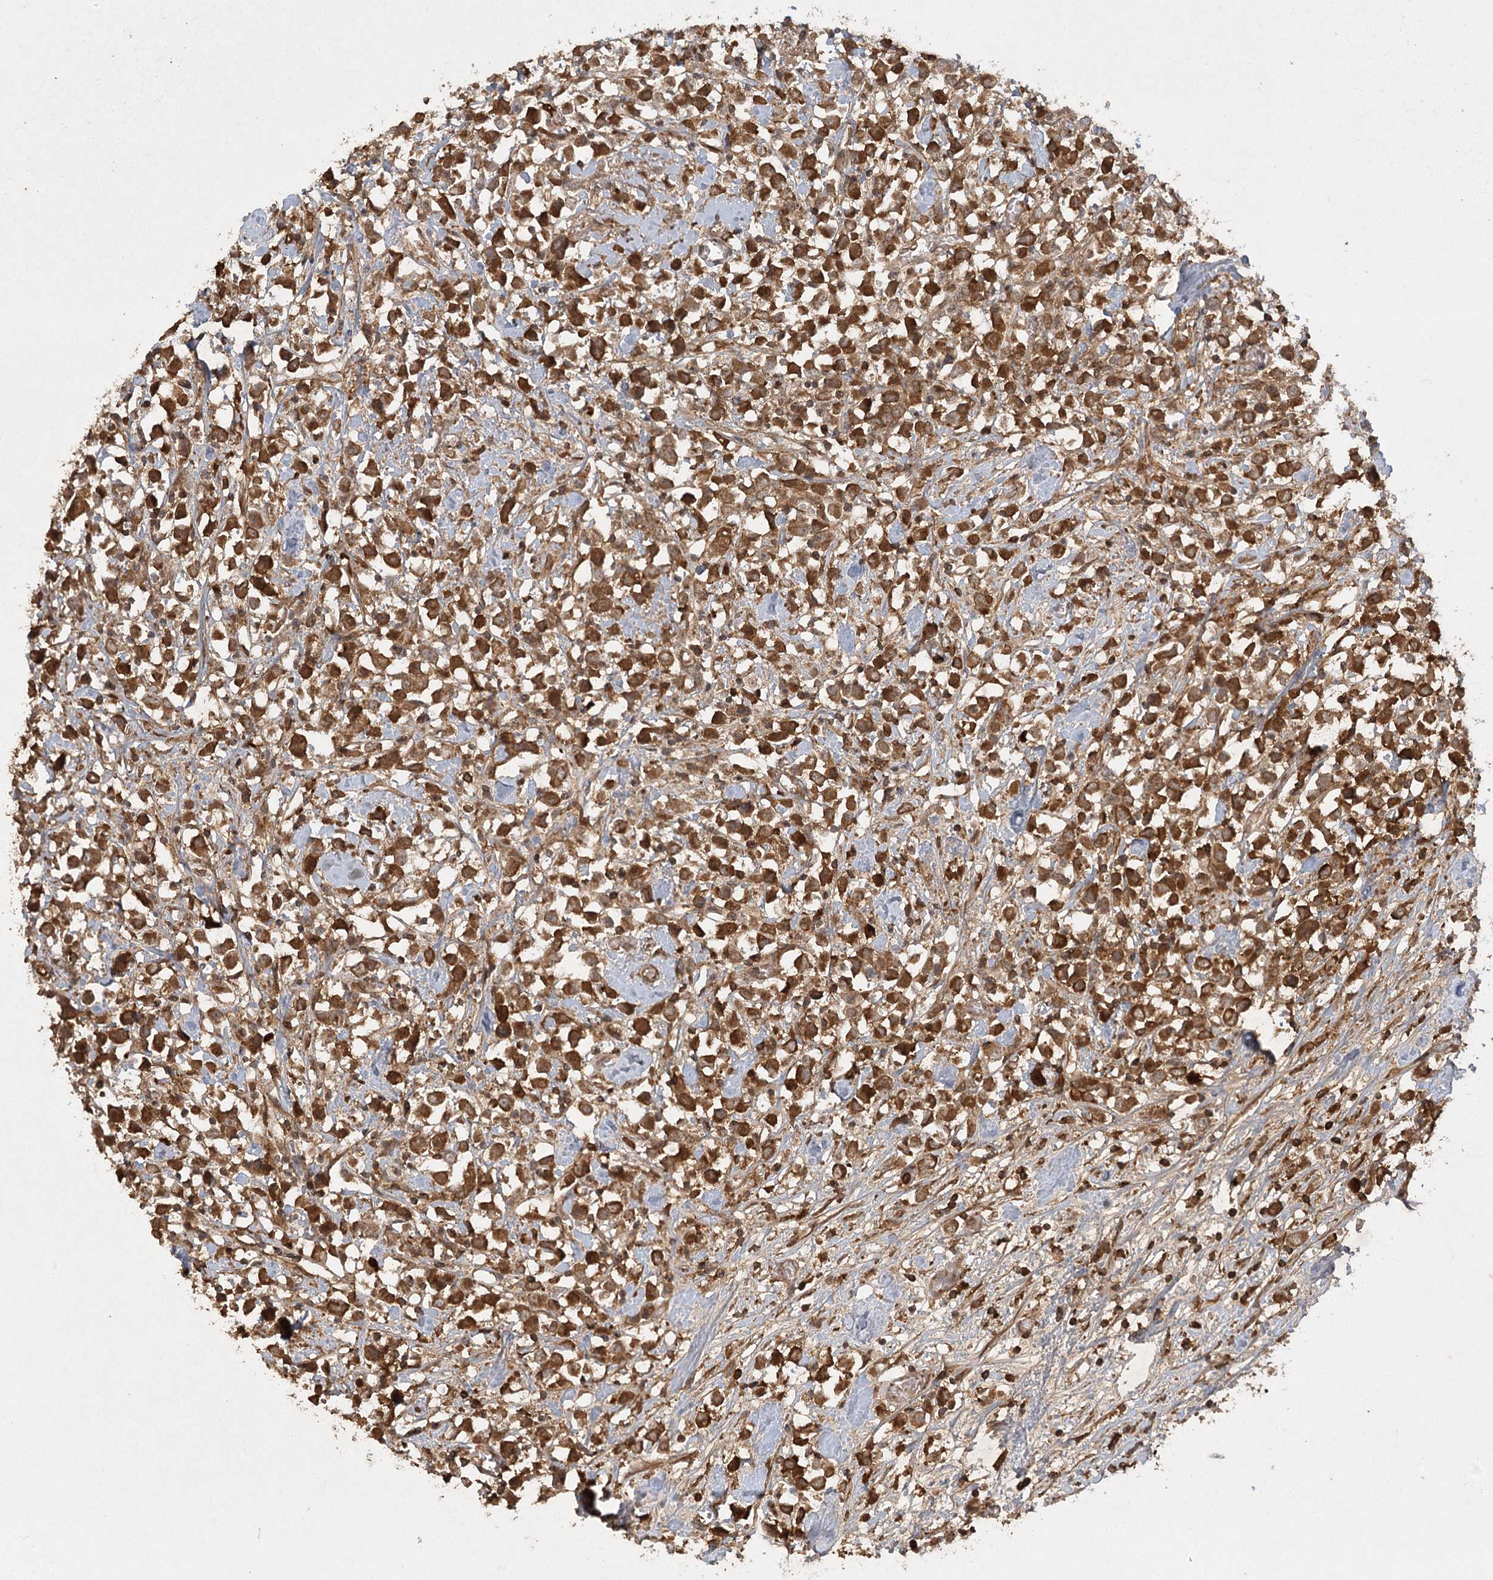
{"staining": {"intensity": "moderate", "quantity": ">75%", "location": "cytoplasmic/membranous"}, "tissue": "breast cancer", "cell_type": "Tumor cells", "image_type": "cancer", "snomed": [{"axis": "morphology", "description": "Duct carcinoma"}, {"axis": "topography", "description": "Breast"}], "caption": "Protein expression analysis of breast cancer reveals moderate cytoplasmic/membranous staining in approximately >75% of tumor cells.", "gene": "ARL13A", "patient": {"sex": "female", "age": 61}}